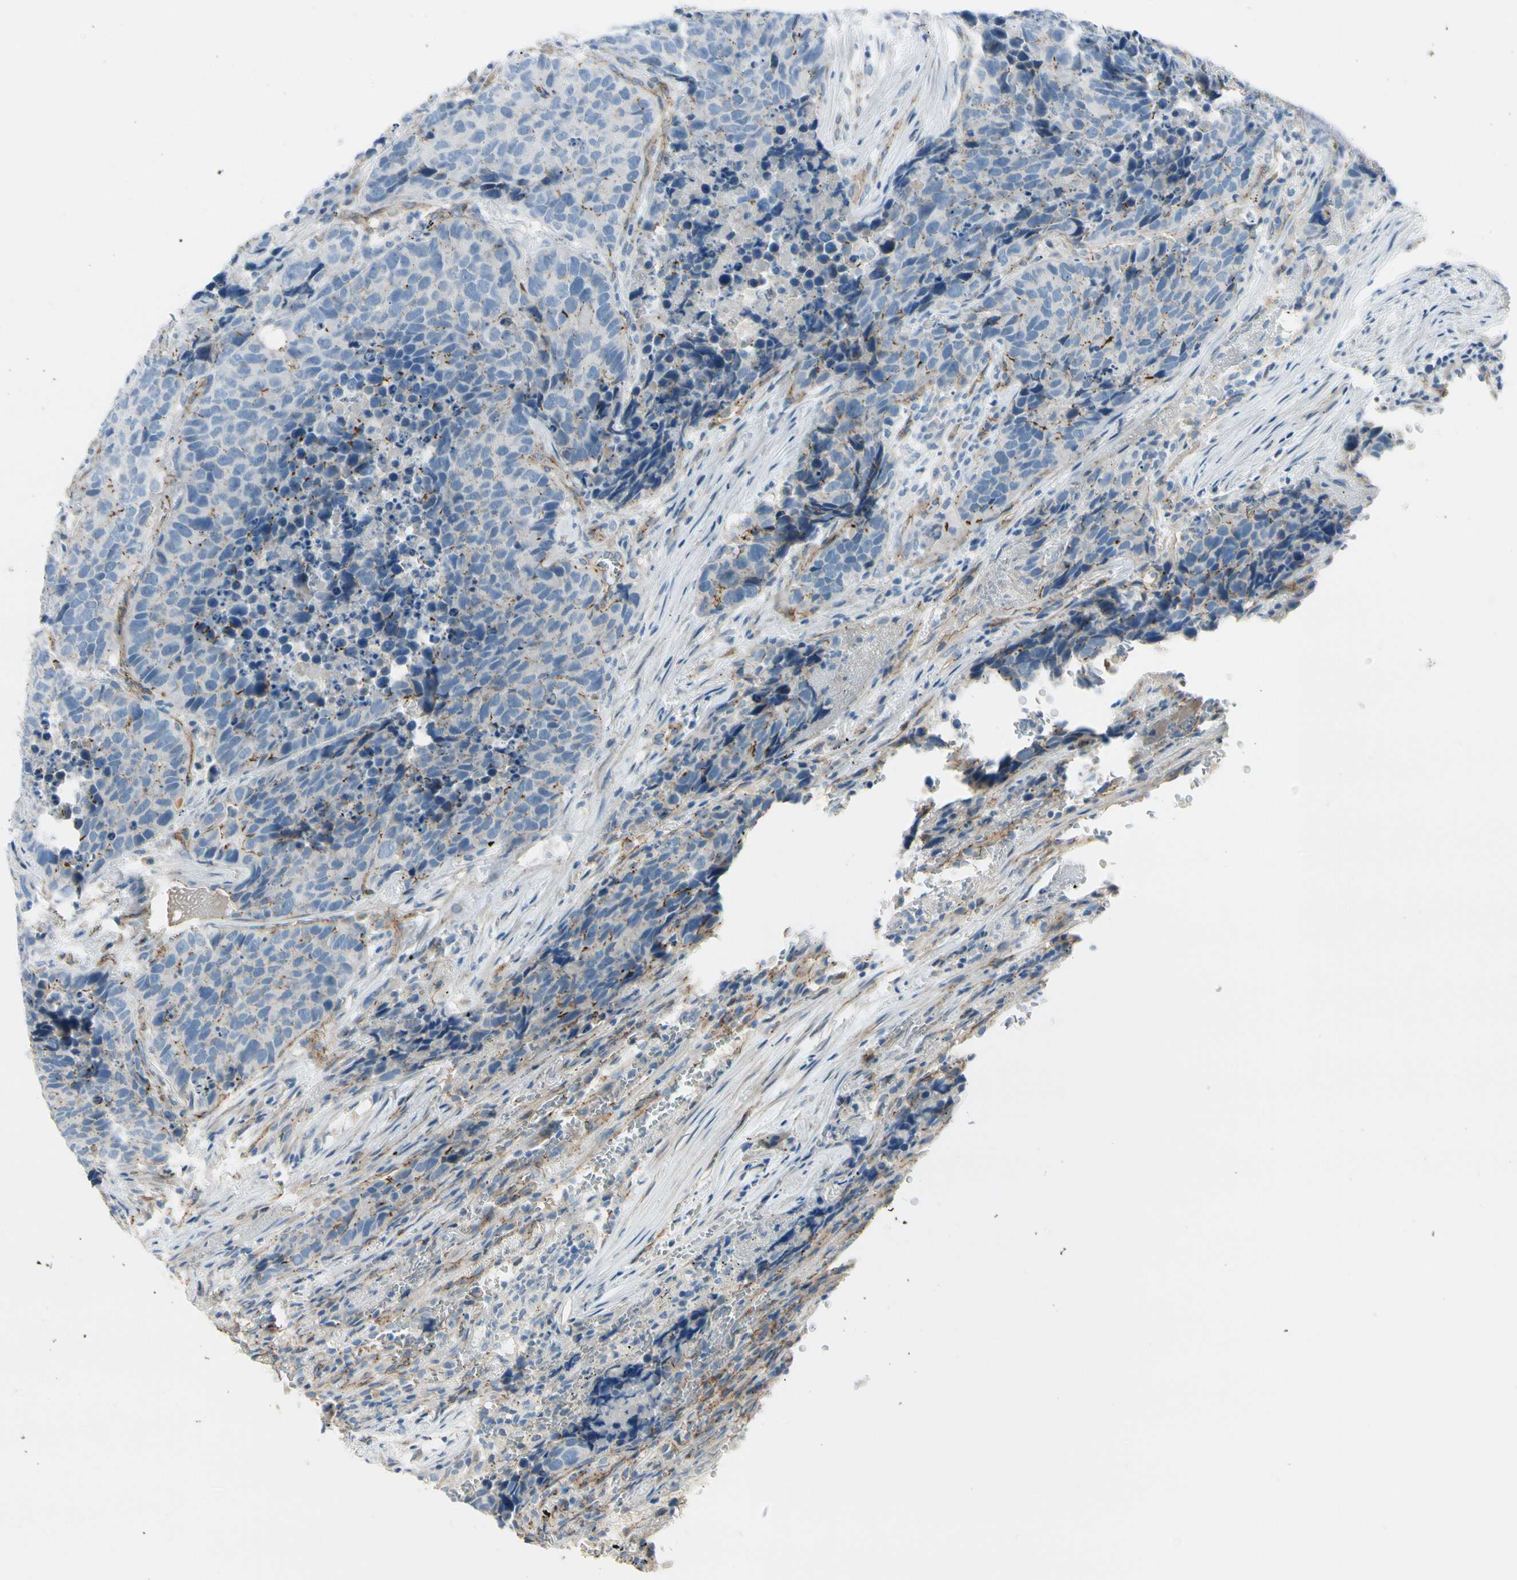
{"staining": {"intensity": "negative", "quantity": "none", "location": "none"}, "tissue": "carcinoid", "cell_type": "Tumor cells", "image_type": "cancer", "snomed": [{"axis": "morphology", "description": "Carcinoid, malignant, NOS"}, {"axis": "topography", "description": "Lung"}], "caption": "IHC image of human malignant carcinoid stained for a protein (brown), which displays no expression in tumor cells. The staining was performed using DAB (3,3'-diaminobenzidine) to visualize the protein expression in brown, while the nuclei were stained in blue with hematoxylin (Magnification: 20x).", "gene": "TJP1", "patient": {"sex": "male", "age": 60}}